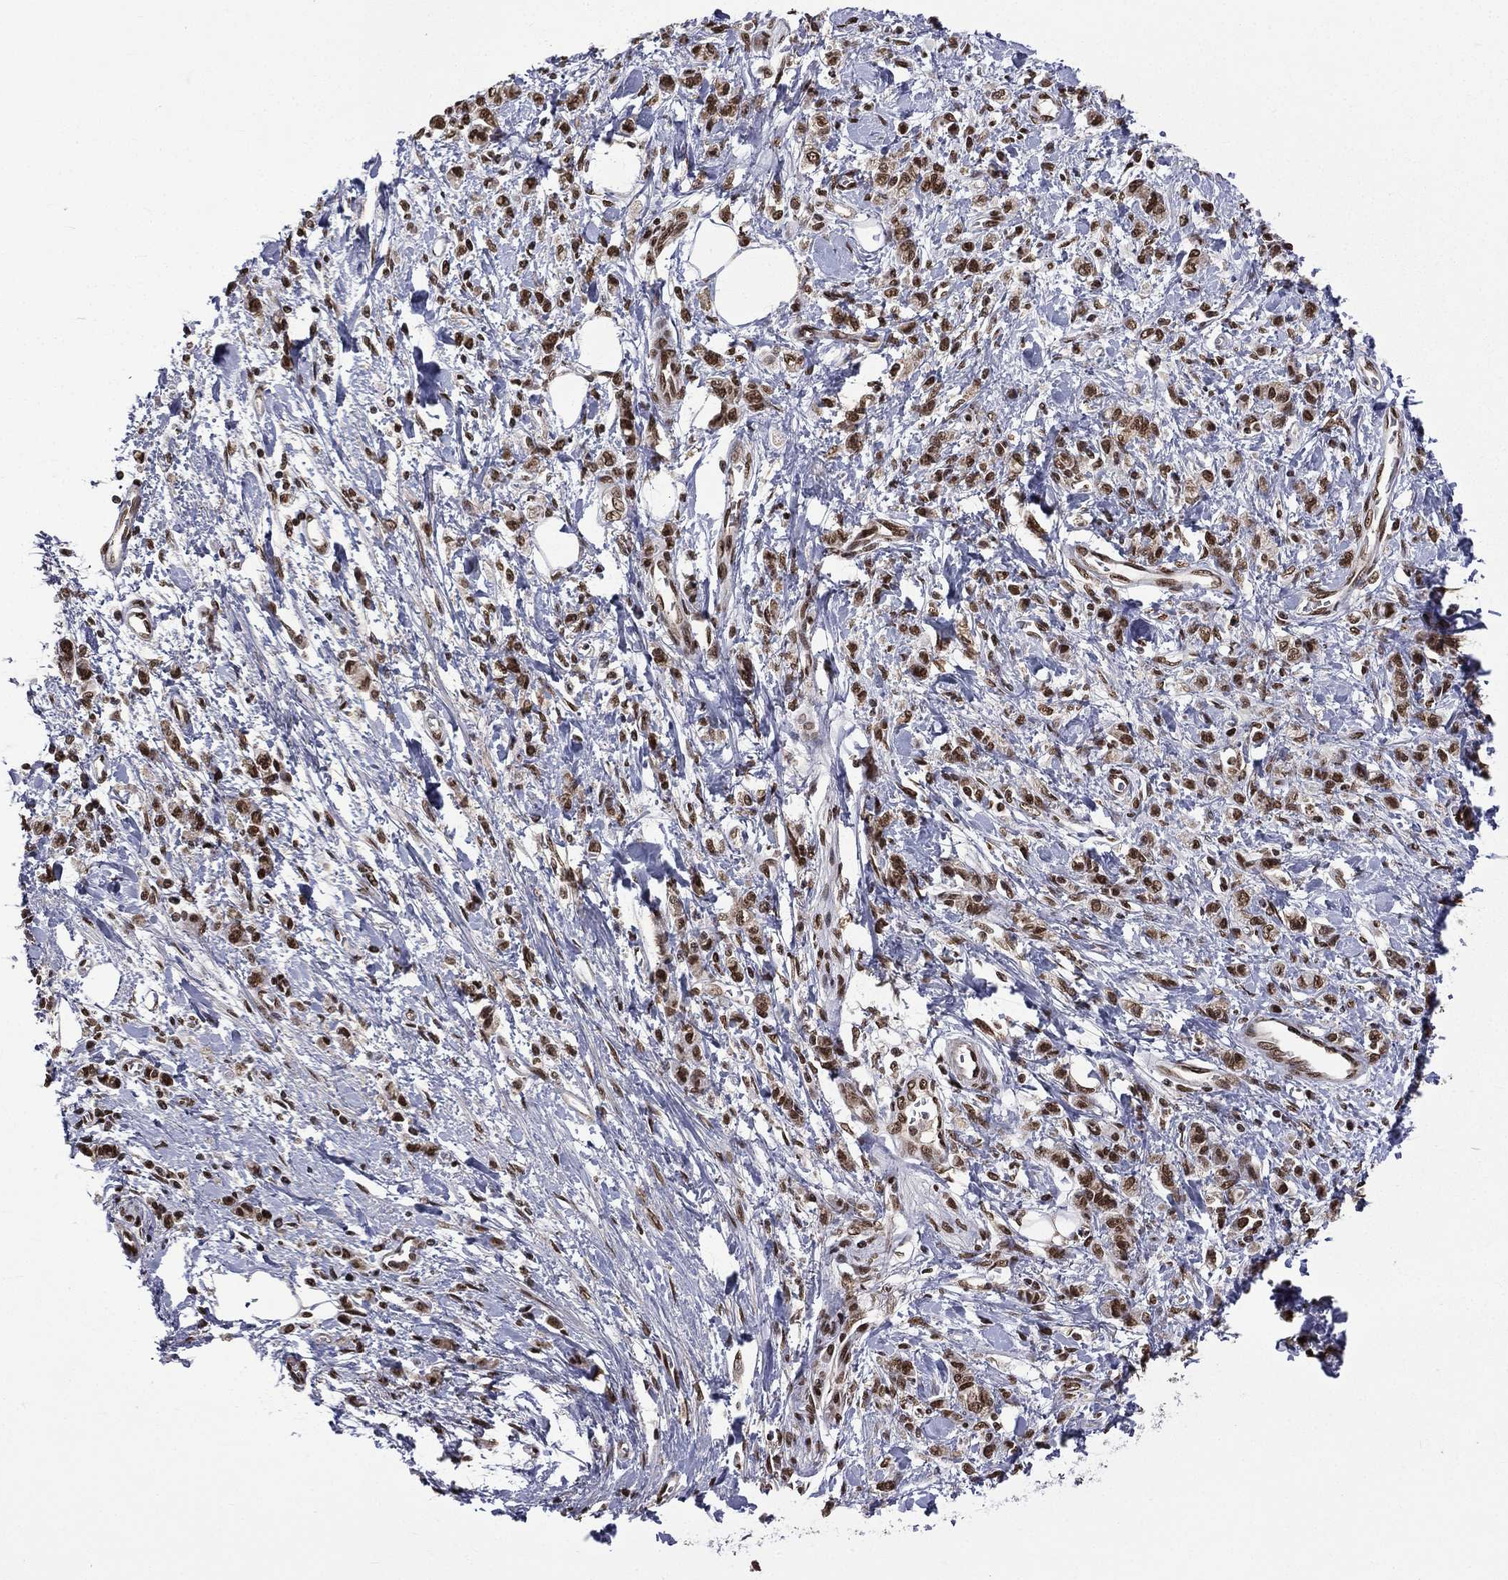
{"staining": {"intensity": "strong", "quantity": "25%-75%", "location": "nuclear"}, "tissue": "stomach cancer", "cell_type": "Tumor cells", "image_type": "cancer", "snomed": [{"axis": "morphology", "description": "Adenocarcinoma, NOS"}, {"axis": "topography", "description": "Stomach"}], "caption": "IHC micrograph of neoplastic tissue: human stomach adenocarcinoma stained using IHC reveals high levels of strong protein expression localized specifically in the nuclear of tumor cells, appearing as a nuclear brown color.", "gene": "C5orf24", "patient": {"sex": "male", "age": 77}}